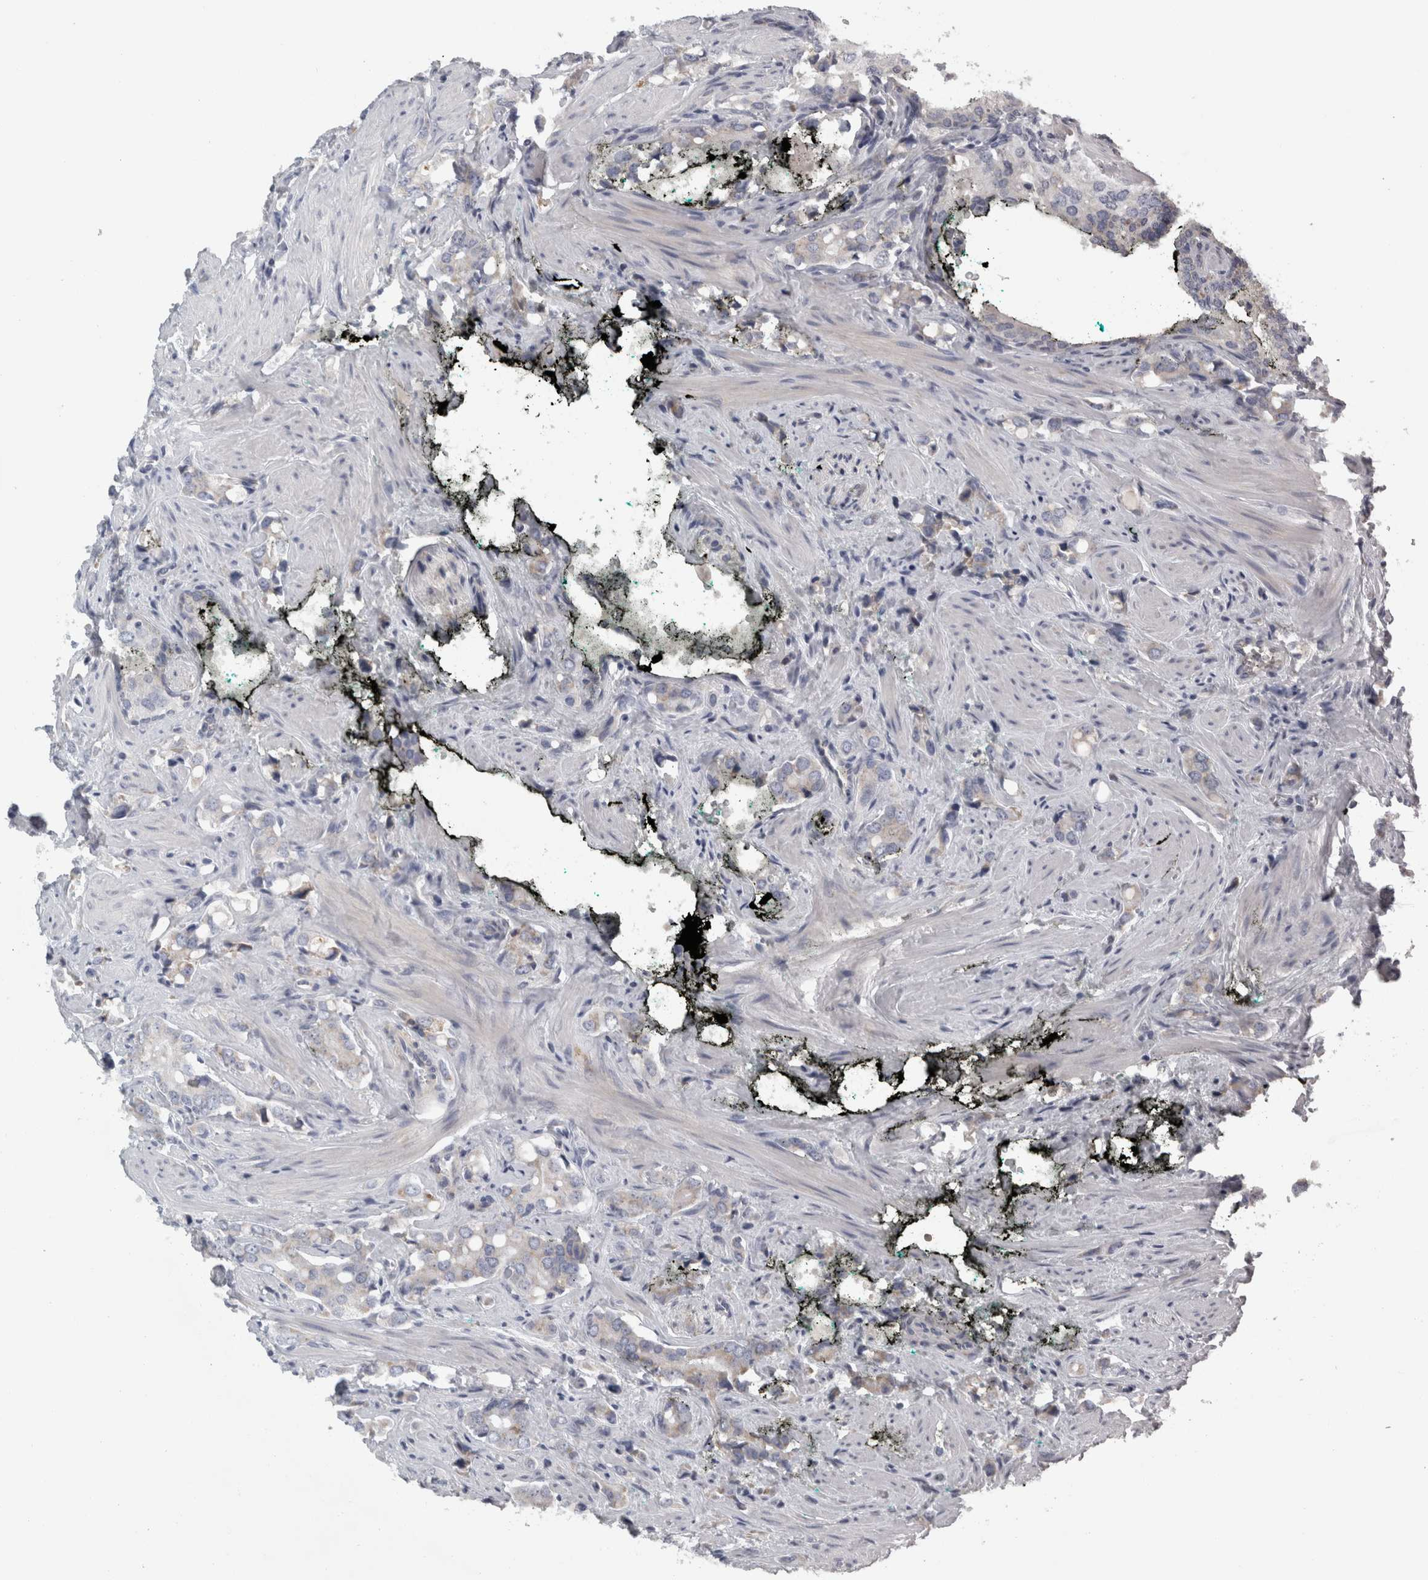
{"staining": {"intensity": "negative", "quantity": "none", "location": "none"}, "tissue": "prostate cancer", "cell_type": "Tumor cells", "image_type": "cancer", "snomed": [{"axis": "morphology", "description": "Adenocarcinoma, High grade"}, {"axis": "topography", "description": "Prostate"}], "caption": "A histopathology image of high-grade adenocarcinoma (prostate) stained for a protein displays no brown staining in tumor cells.", "gene": "TCAP", "patient": {"sex": "male", "age": 52}}